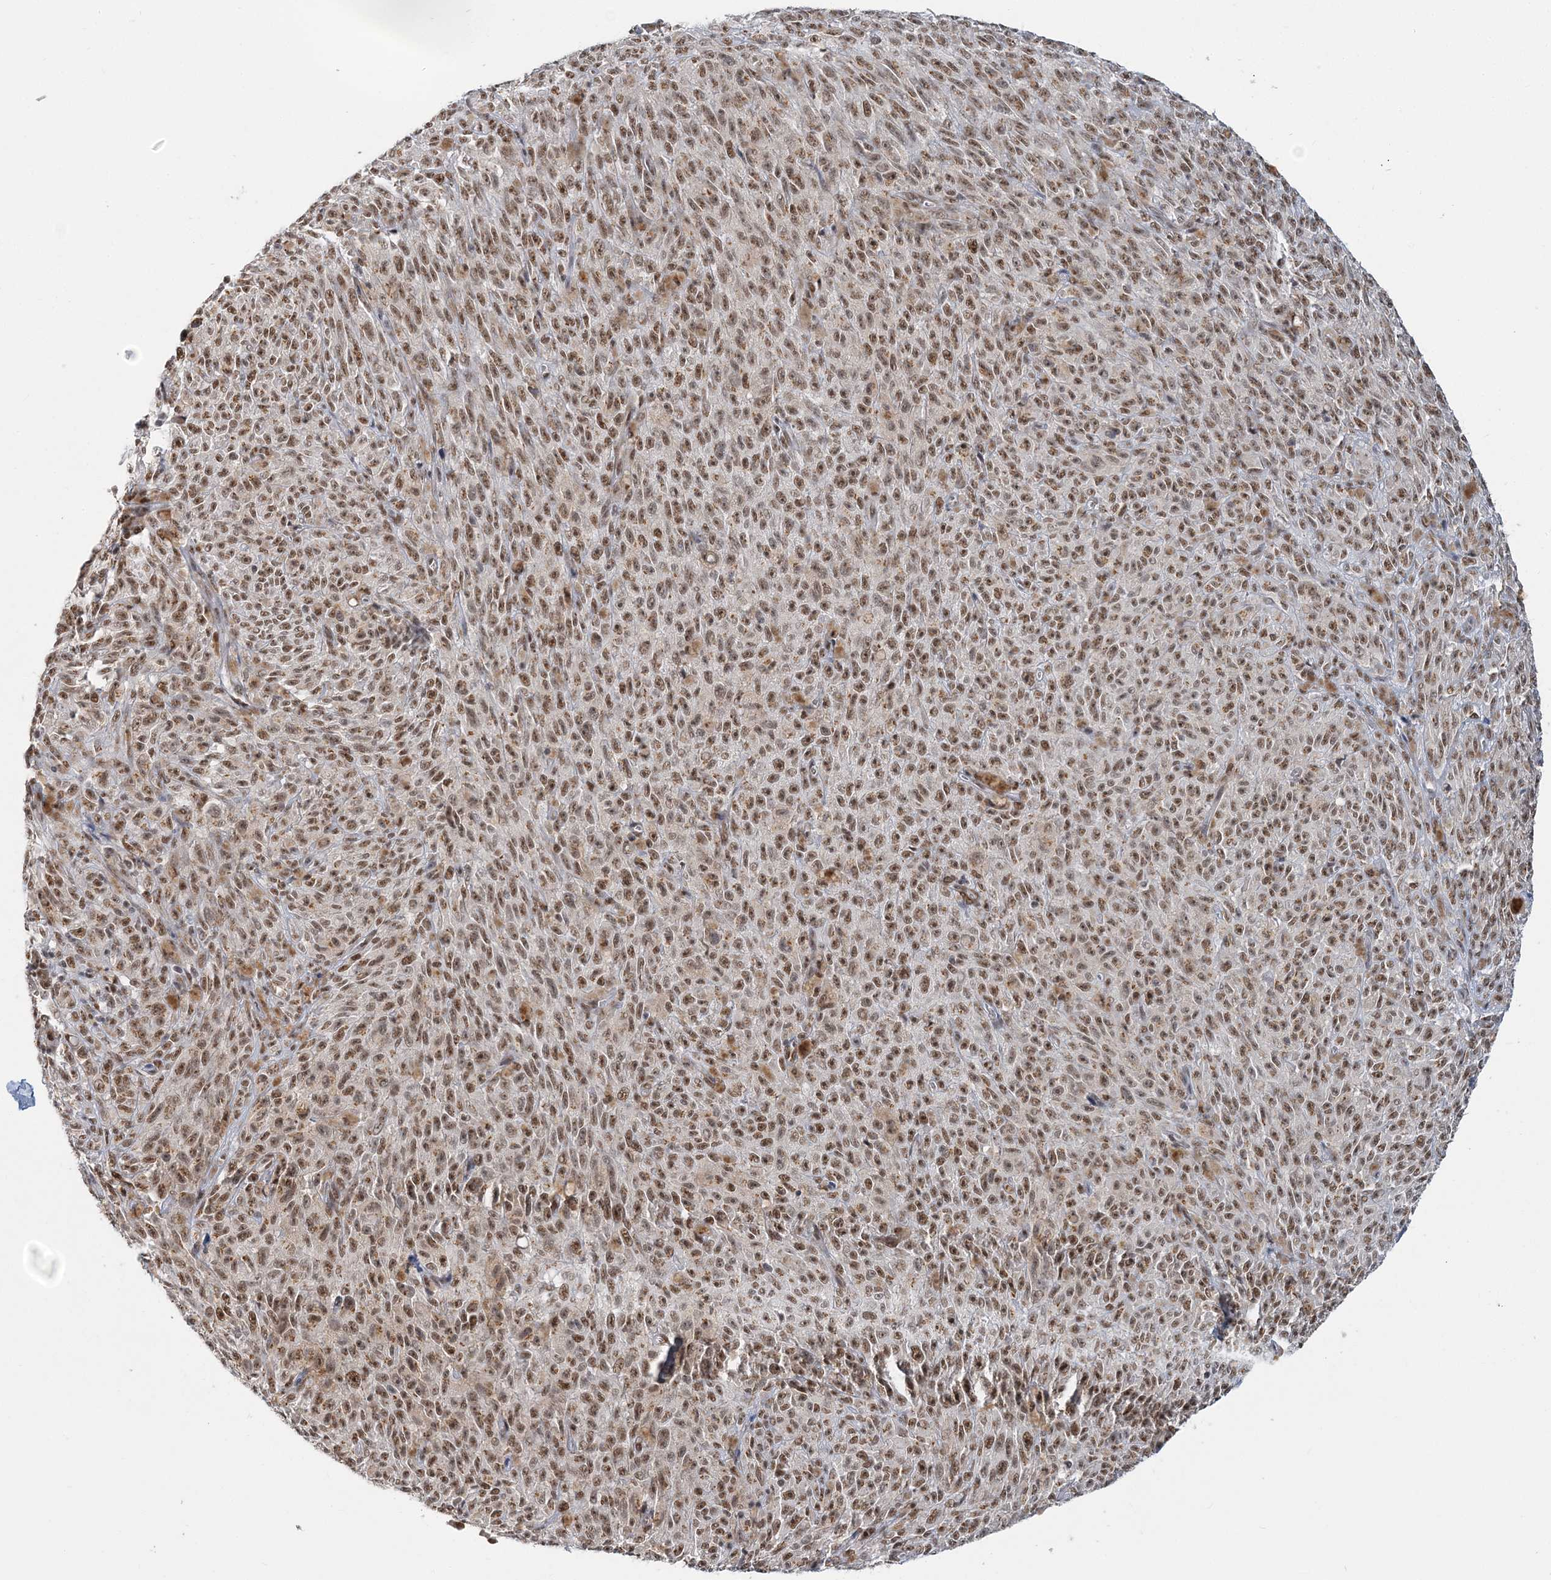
{"staining": {"intensity": "moderate", "quantity": ">75%", "location": "nuclear"}, "tissue": "melanoma", "cell_type": "Tumor cells", "image_type": "cancer", "snomed": [{"axis": "morphology", "description": "Malignant melanoma, NOS"}, {"axis": "topography", "description": "Skin"}], "caption": "There is medium levels of moderate nuclear expression in tumor cells of melanoma, as demonstrated by immunohistochemical staining (brown color).", "gene": "PLRG1", "patient": {"sex": "female", "age": 82}}